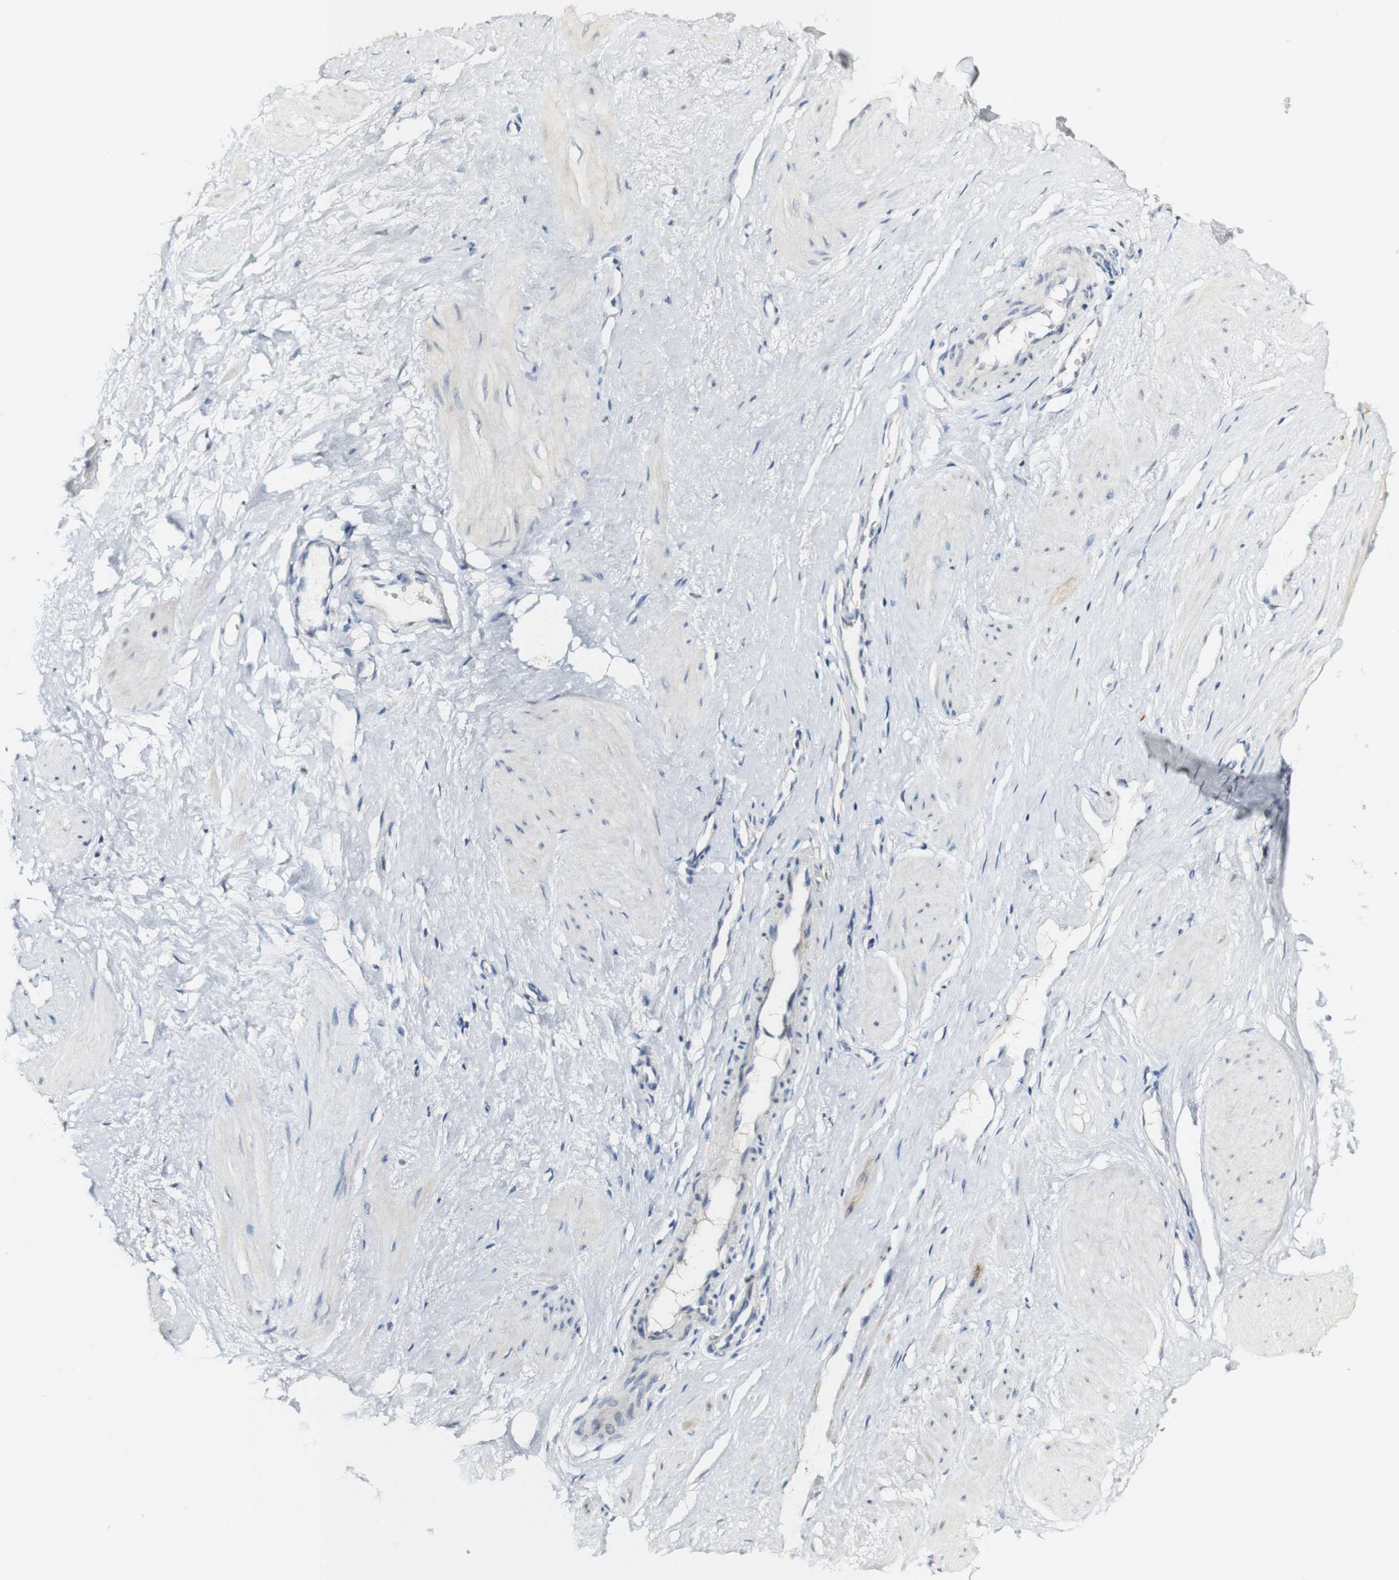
{"staining": {"intensity": "negative", "quantity": "none", "location": "none"}, "tissue": "adipose tissue", "cell_type": "Adipocytes", "image_type": "normal", "snomed": [{"axis": "morphology", "description": "Normal tissue, NOS"}, {"axis": "topography", "description": "Soft tissue"}, {"axis": "topography", "description": "Vascular tissue"}], "caption": "This is an immunohistochemistry (IHC) histopathology image of benign adipose tissue. There is no expression in adipocytes.", "gene": "FMO3", "patient": {"sex": "female", "age": 35}}